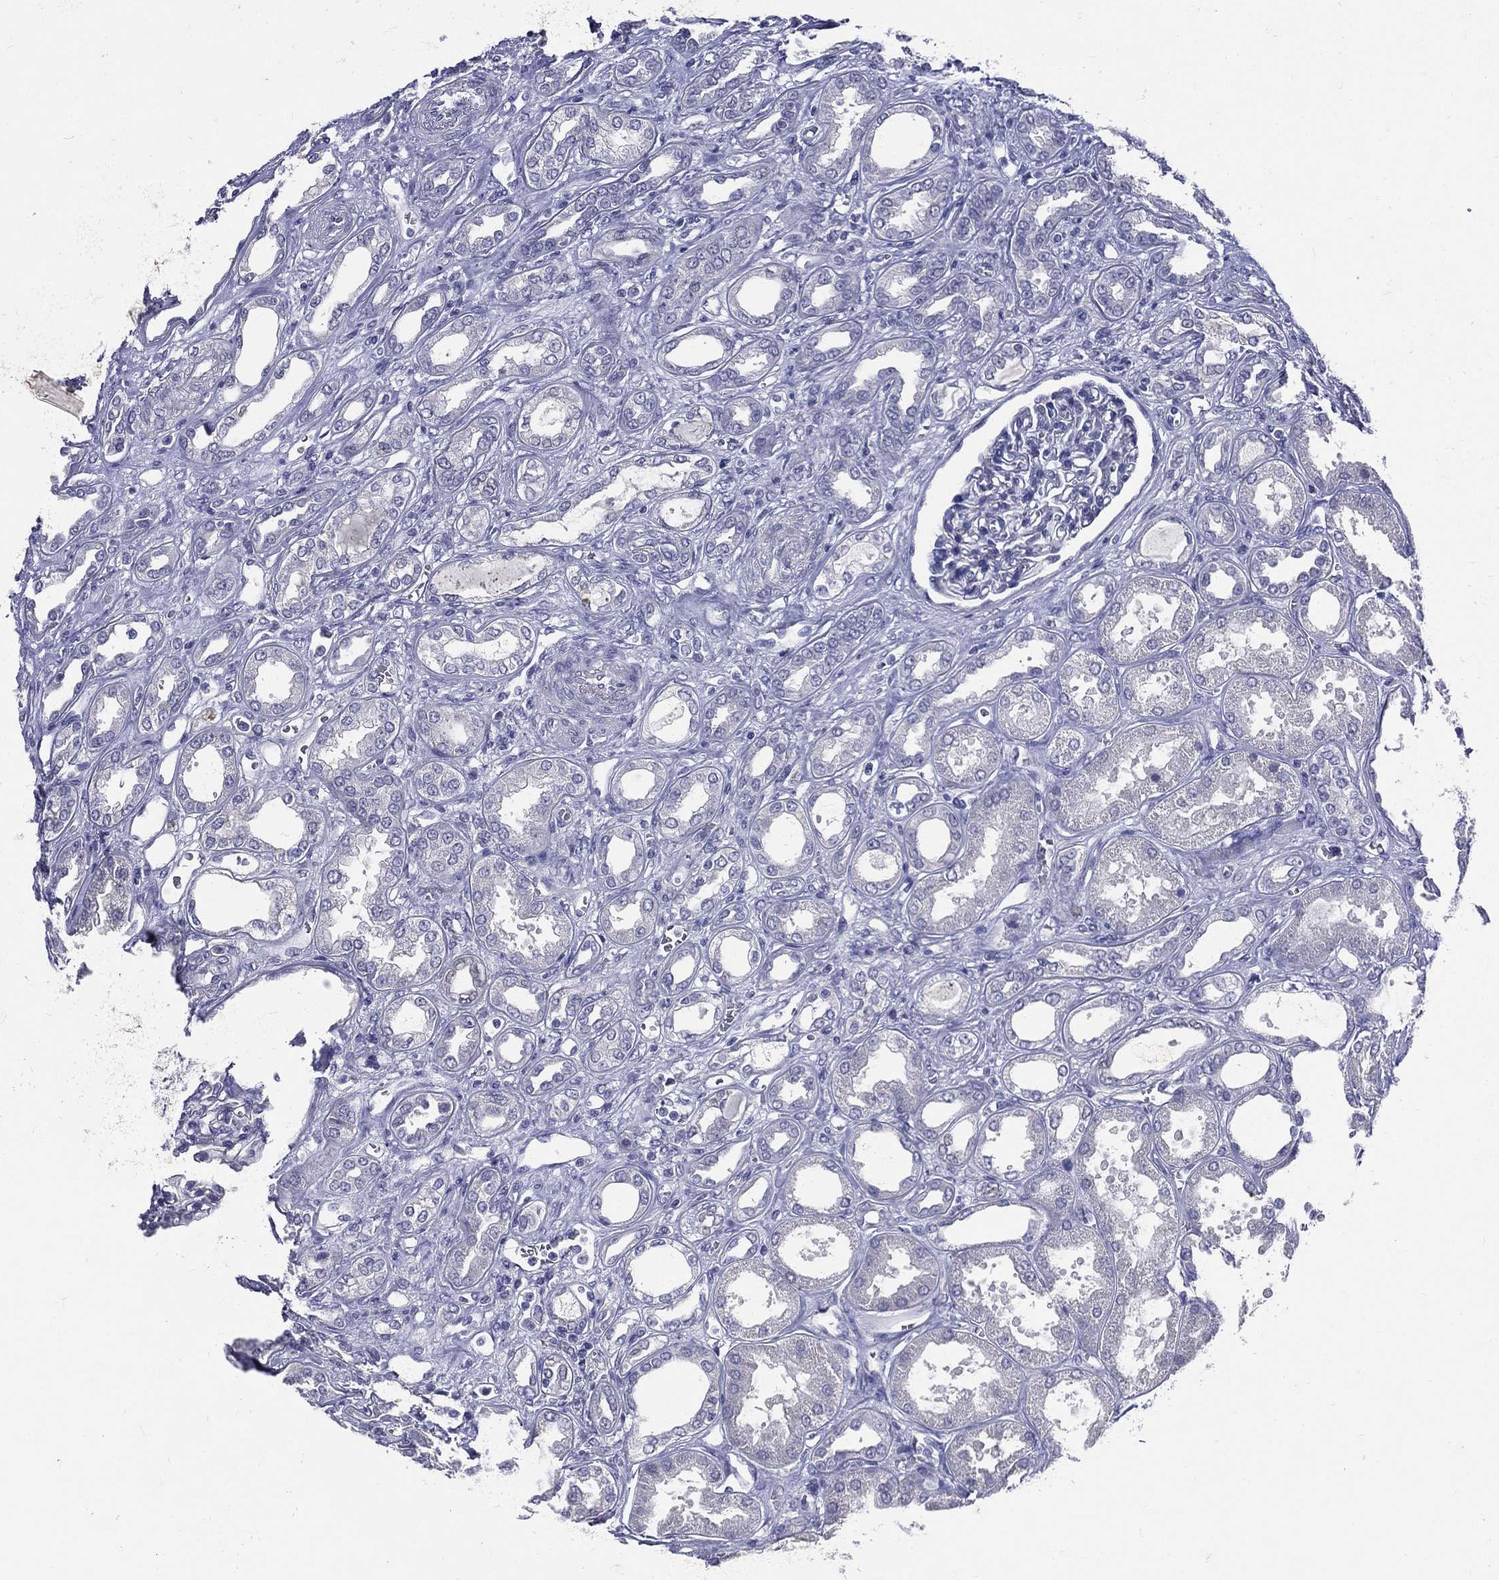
{"staining": {"intensity": "negative", "quantity": "none", "location": "none"}, "tissue": "renal cancer", "cell_type": "Tumor cells", "image_type": "cancer", "snomed": [{"axis": "morphology", "description": "Adenocarcinoma, NOS"}, {"axis": "topography", "description": "Kidney"}], "caption": "This photomicrograph is of renal cancer (adenocarcinoma) stained with immunohistochemistry (IHC) to label a protein in brown with the nuclei are counter-stained blue. There is no positivity in tumor cells.", "gene": "TGM1", "patient": {"sex": "male", "age": 63}}